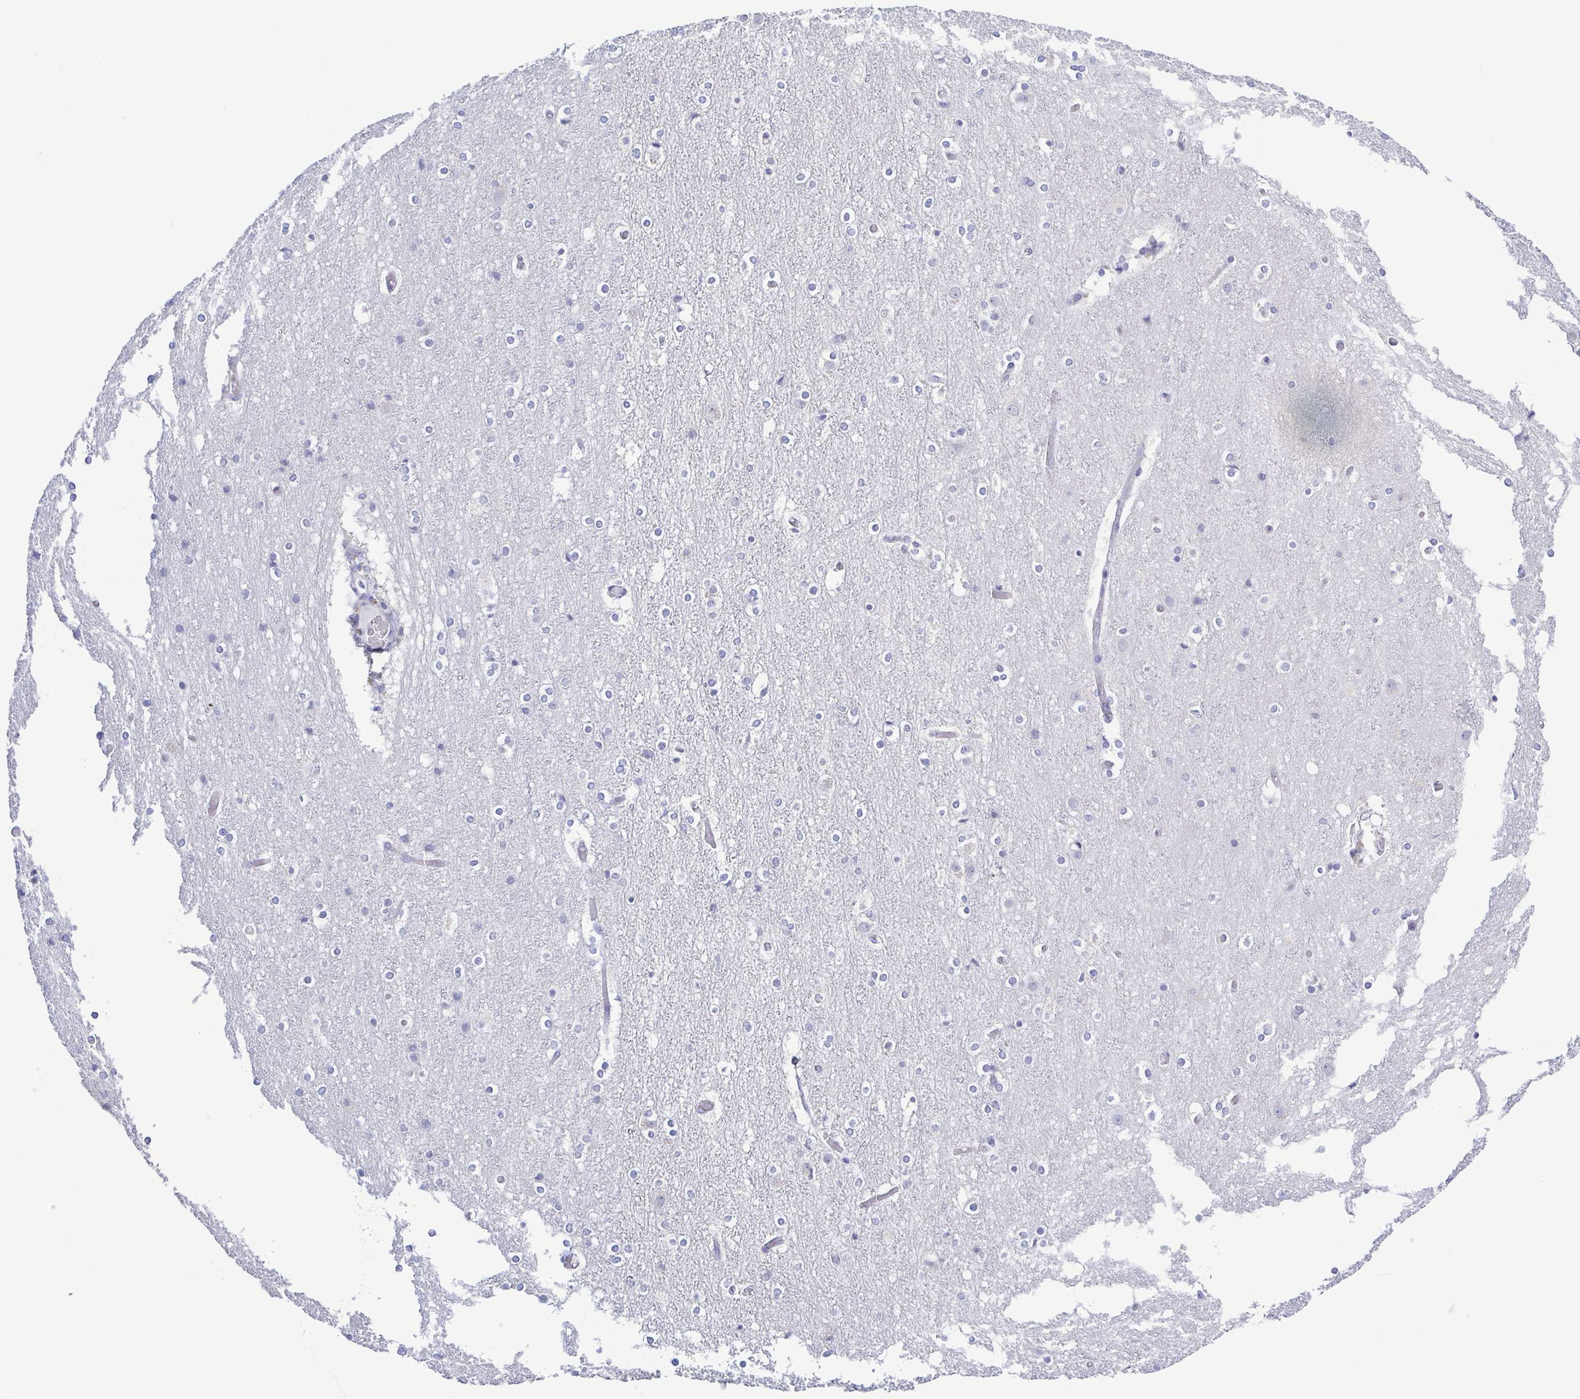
{"staining": {"intensity": "negative", "quantity": "none", "location": "none"}, "tissue": "cerebral cortex", "cell_type": "Endothelial cells", "image_type": "normal", "snomed": [{"axis": "morphology", "description": "Normal tissue, NOS"}, {"axis": "topography", "description": "Cerebral cortex"}], "caption": "Protein analysis of unremarkable cerebral cortex exhibits no significant staining in endothelial cells. Nuclei are stained in blue.", "gene": "TEX12", "patient": {"sex": "female", "age": 52}}